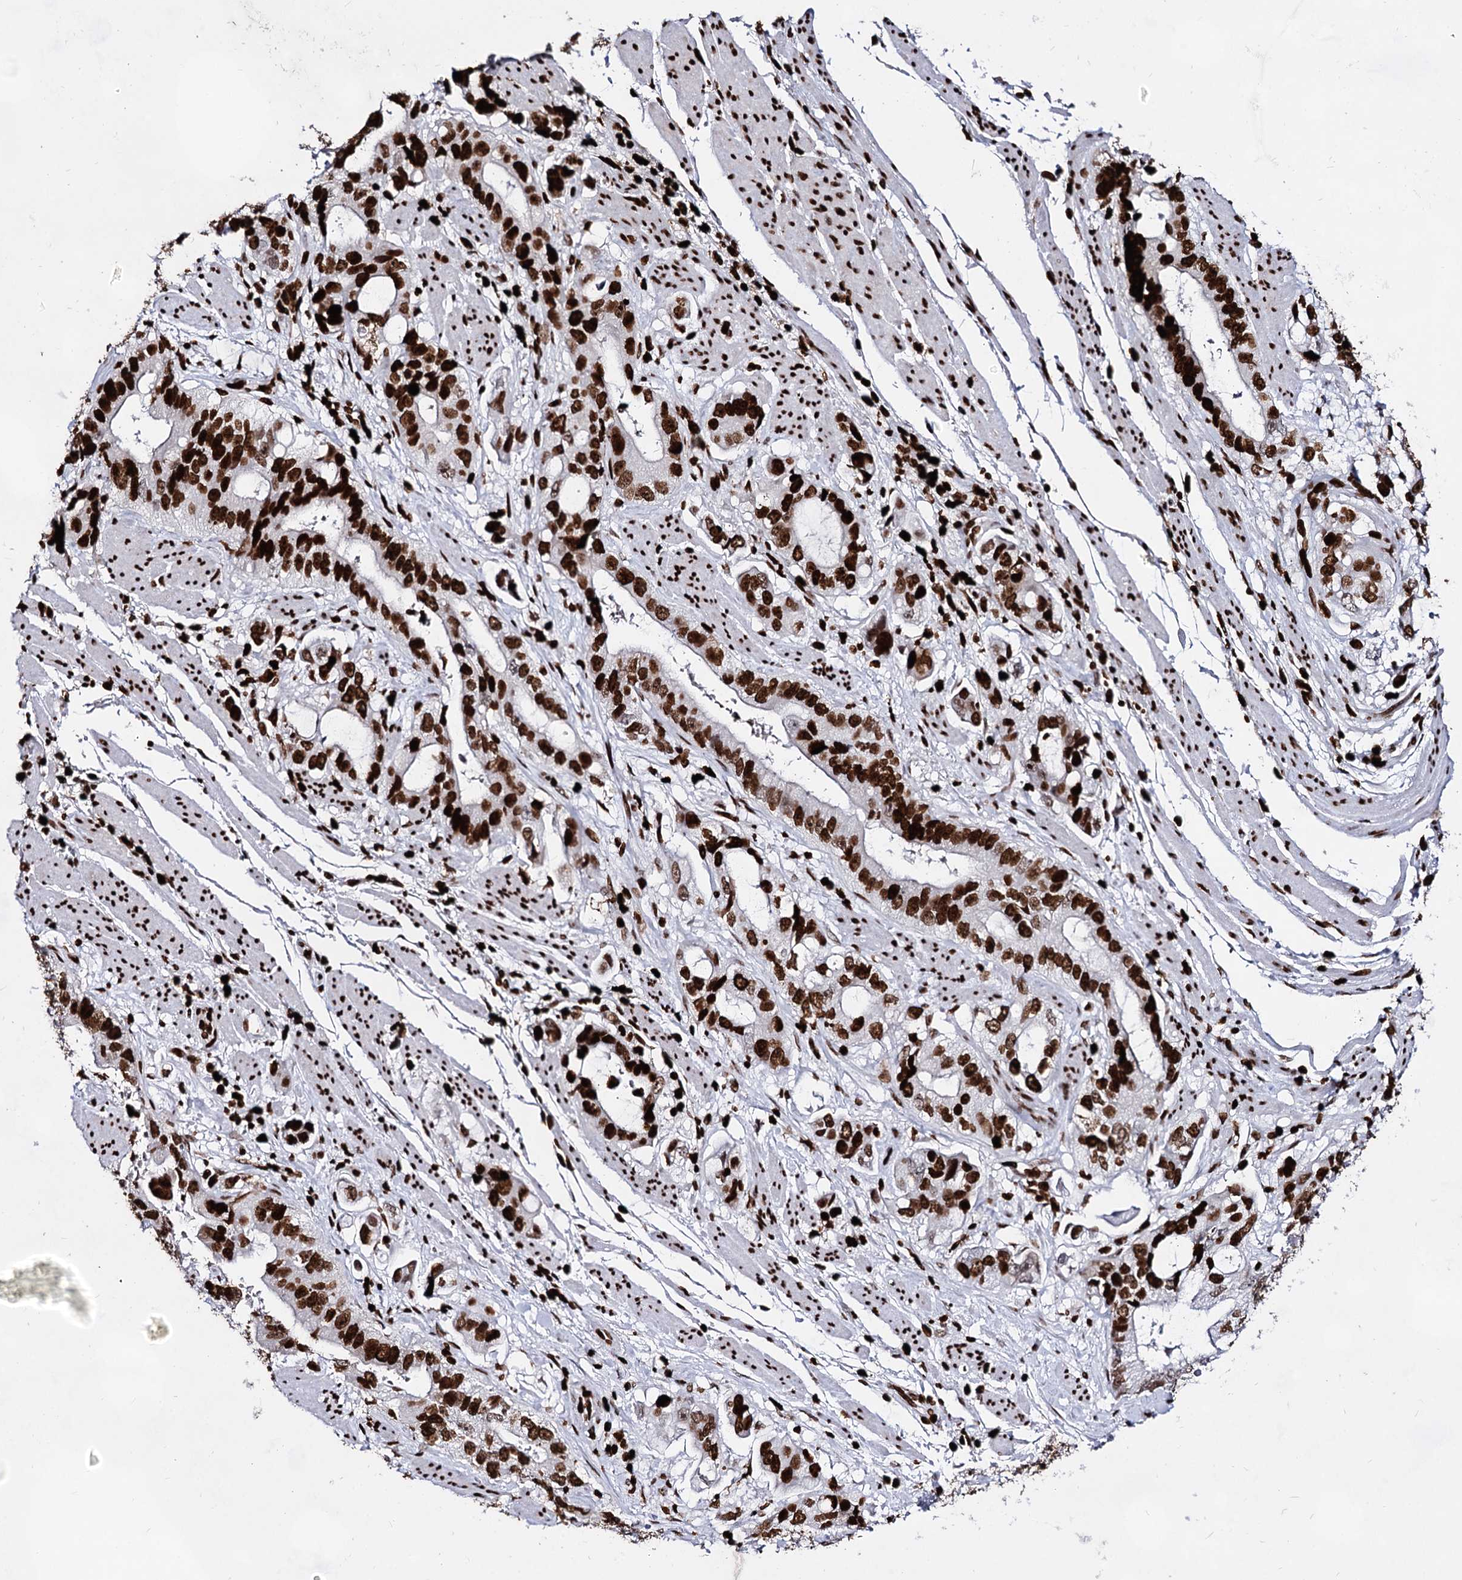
{"staining": {"intensity": "strong", "quantity": ">75%", "location": "nuclear"}, "tissue": "stomach cancer", "cell_type": "Tumor cells", "image_type": "cancer", "snomed": [{"axis": "morphology", "description": "Adenocarcinoma, NOS"}, {"axis": "topography", "description": "Stomach"}], "caption": "Protein analysis of stomach cancer tissue displays strong nuclear staining in about >75% of tumor cells.", "gene": "HMGB2", "patient": {"sex": "male", "age": 62}}